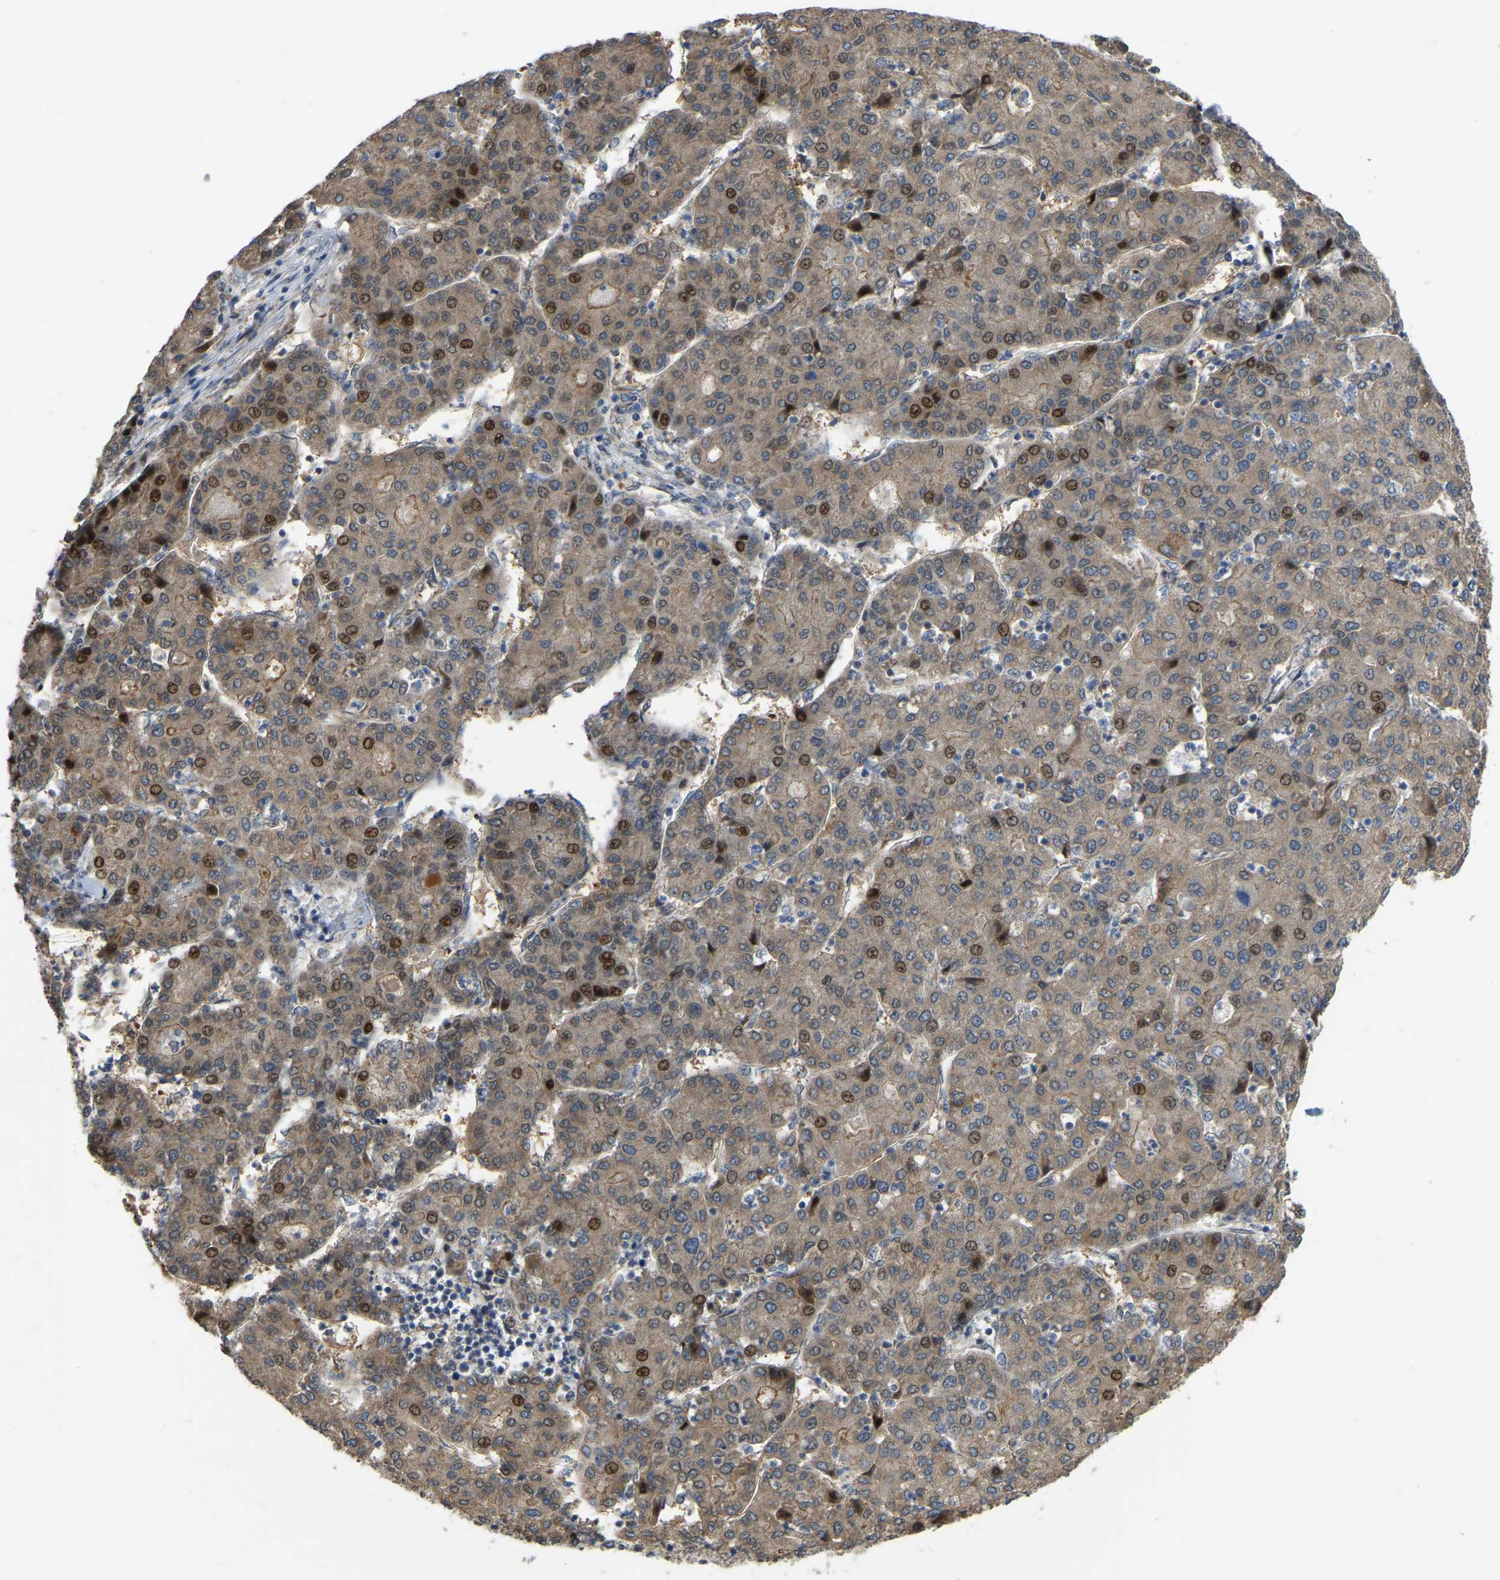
{"staining": {"intensity": "moderate", "quantity": ">75%", "location": "cytoplasmic/membranous,nuclear"}, "tissue": "liver cancer", "cell_type": "Tumor cells", "image_type": "cancer", "snomed": [{"axis": "morphology", "description": "Carcinoma, Hepatocellular, NOS"}, {"axis": "topography", "description": "Liver"}], "caption": "A brown stain highlights moderate cytoplasmic/membranous and nuclear positivity of a protein in human liver hepatocellular carcinoma tumor cells.", "gene": "C21orf91", "patient": {"sex": "male", "age": 65}}